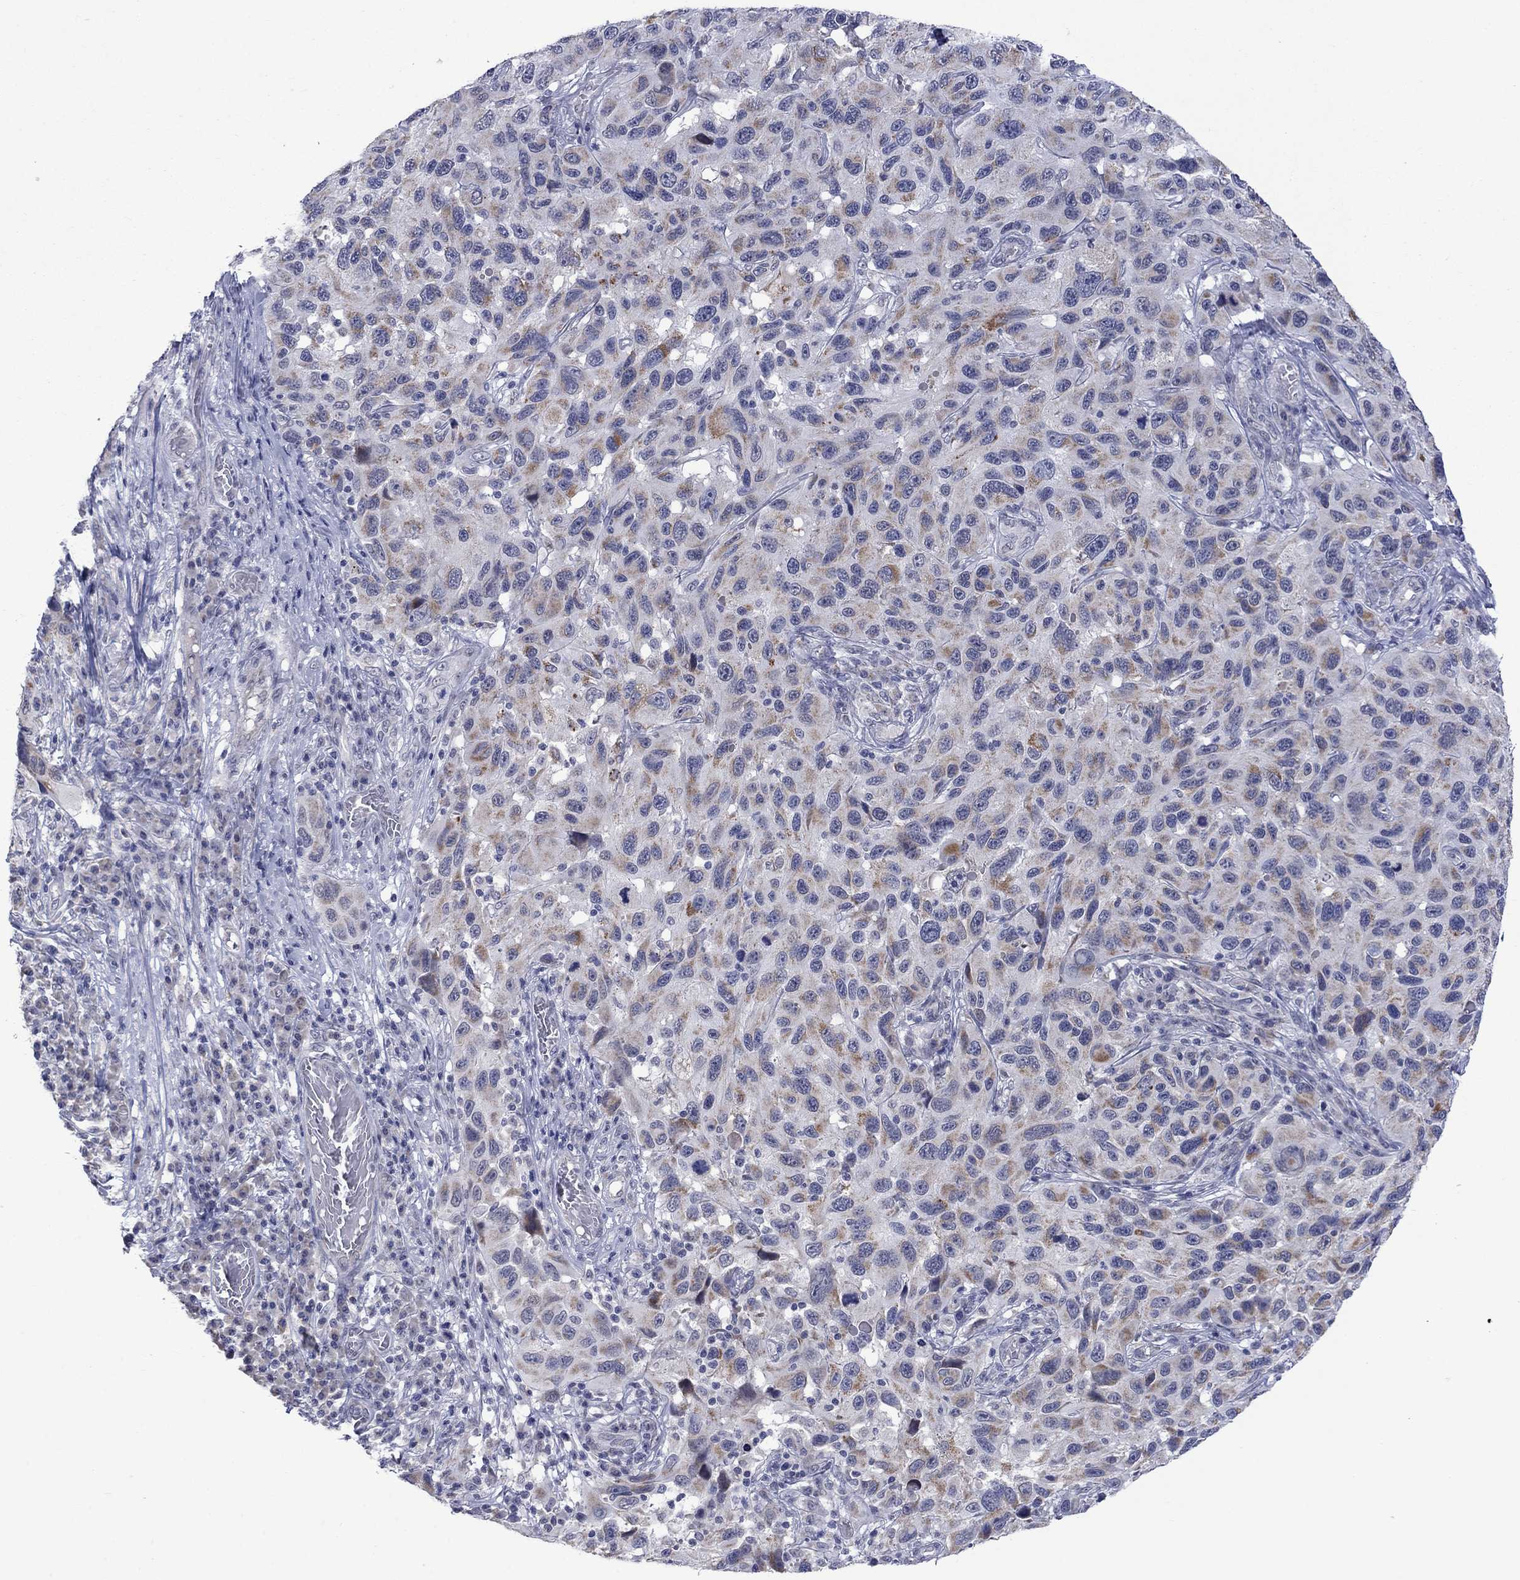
{"staining": {"intensity": "weak", "quantity": "25%-75%", "location": "cytoplasmic/membranous"}, "tissue": "melanoma", "cell_type": "Tumor cells", "image_type": "cancer", "snomed": [{"axis": "morphology", "description": "Malignant melanoma, NOS"}, {"axis": "topography", "description": "Skin"}], "caption": "Immunohistochemical staining of malignant melanoma exhibits low levels of weak cytoplasmic/membranous protein staining in about 25%-75% of tumor cells. Ihc stains the protein of interest in brown and the nuclei are stained blue.", "gene": "KCNJ16", "patient": {"sex": "male", "age": 53}}